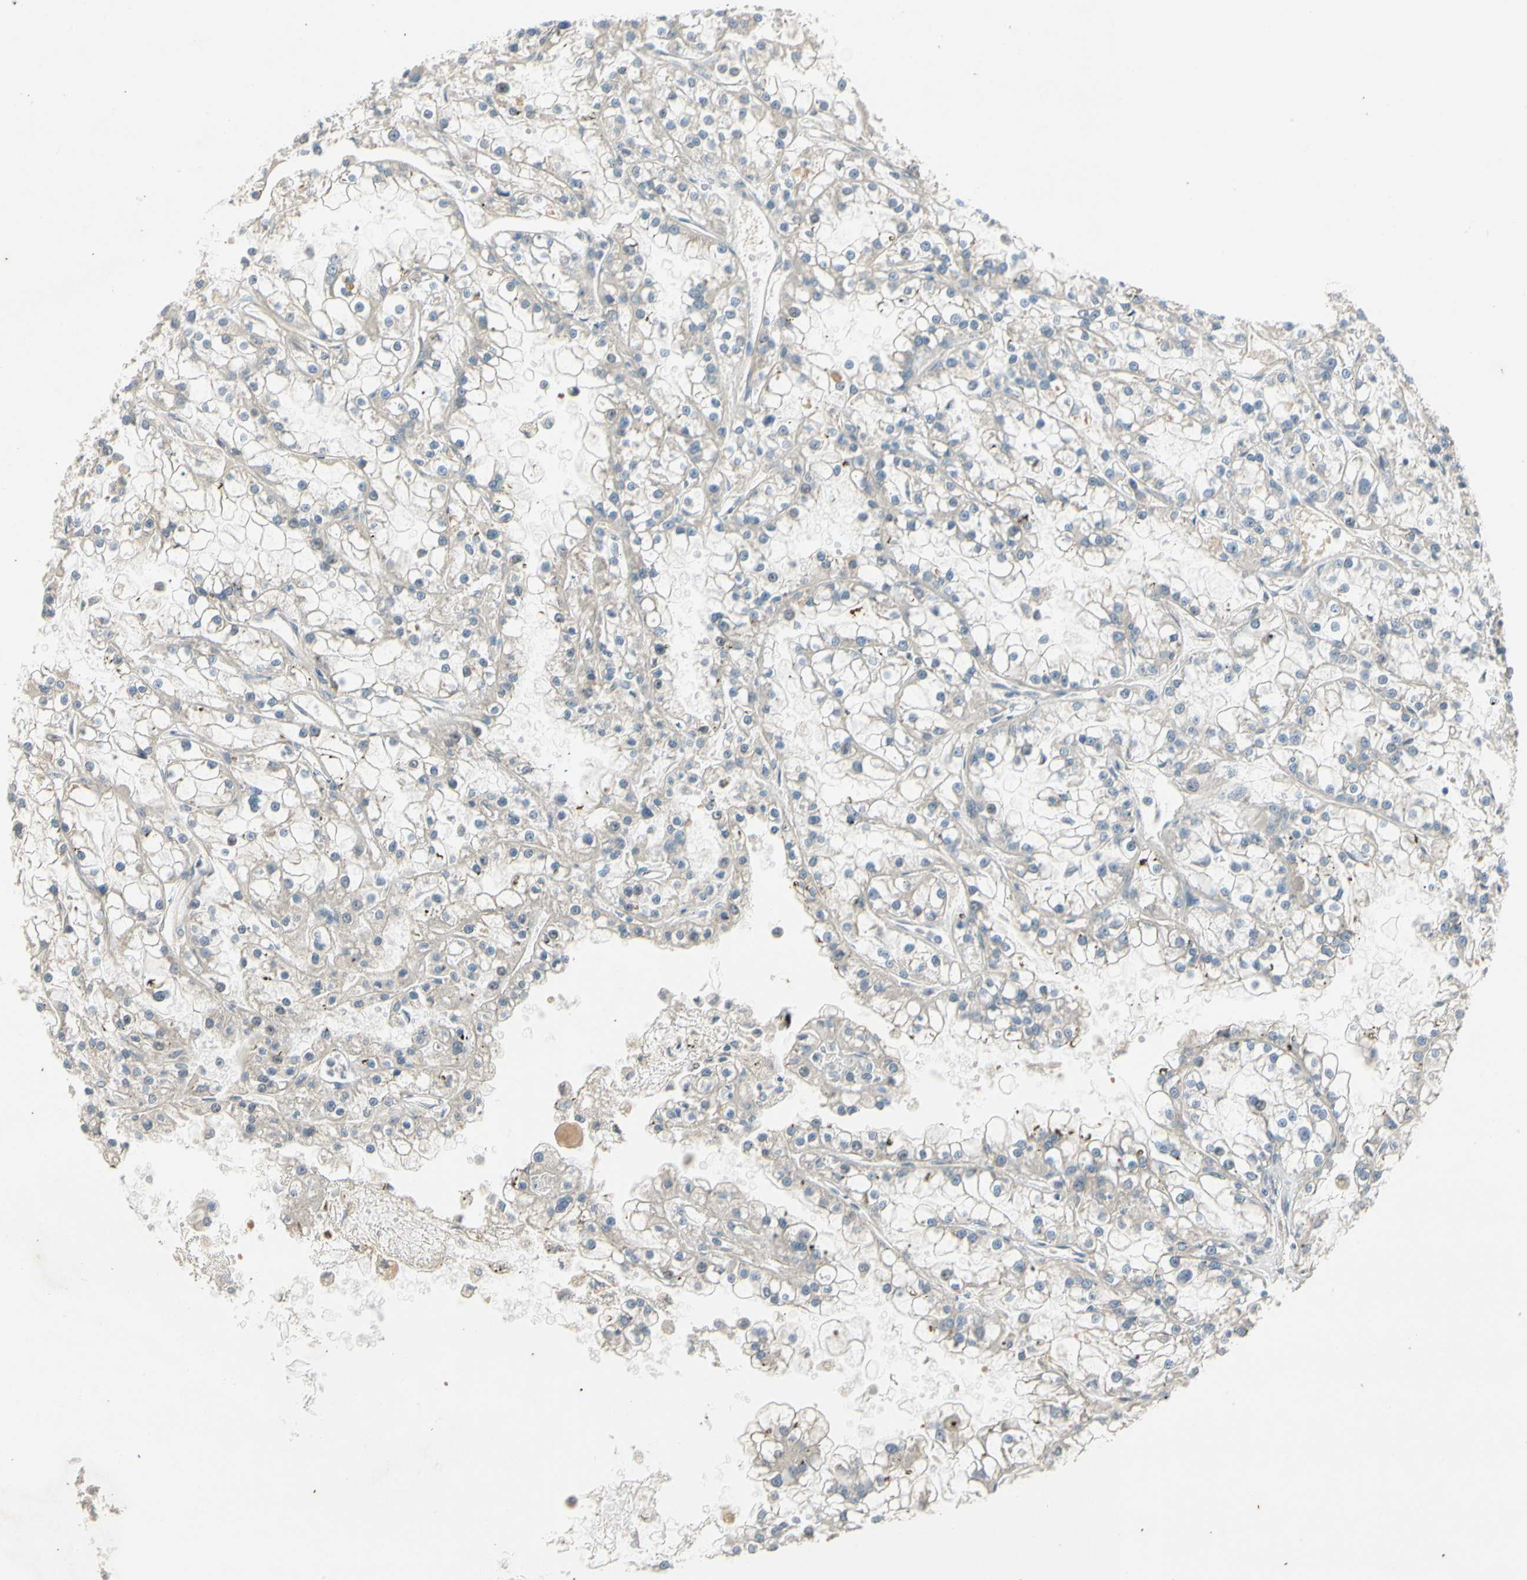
{"staining": {"intensity": "strong", "quantity": "<25%", "location": "cytoplasmic/membranous"}, "tissue": "renal cancer", "cell_type": "Tumor cells", "image_type": "cancer", "snomed": [{"axis": "morphology", "description": "Adenocarcinoma, NOS"}, {"axis": "topography", "description": "Kidney"}], "caption": "Human renal adenocarcinoma stained with a brown dye demonstrates strong cytoplasmic/membranous positive staining in approximately <25% of tumor cells.", "gene": "PCDHB15", "patient": {"sex": "female", "age": 52}}